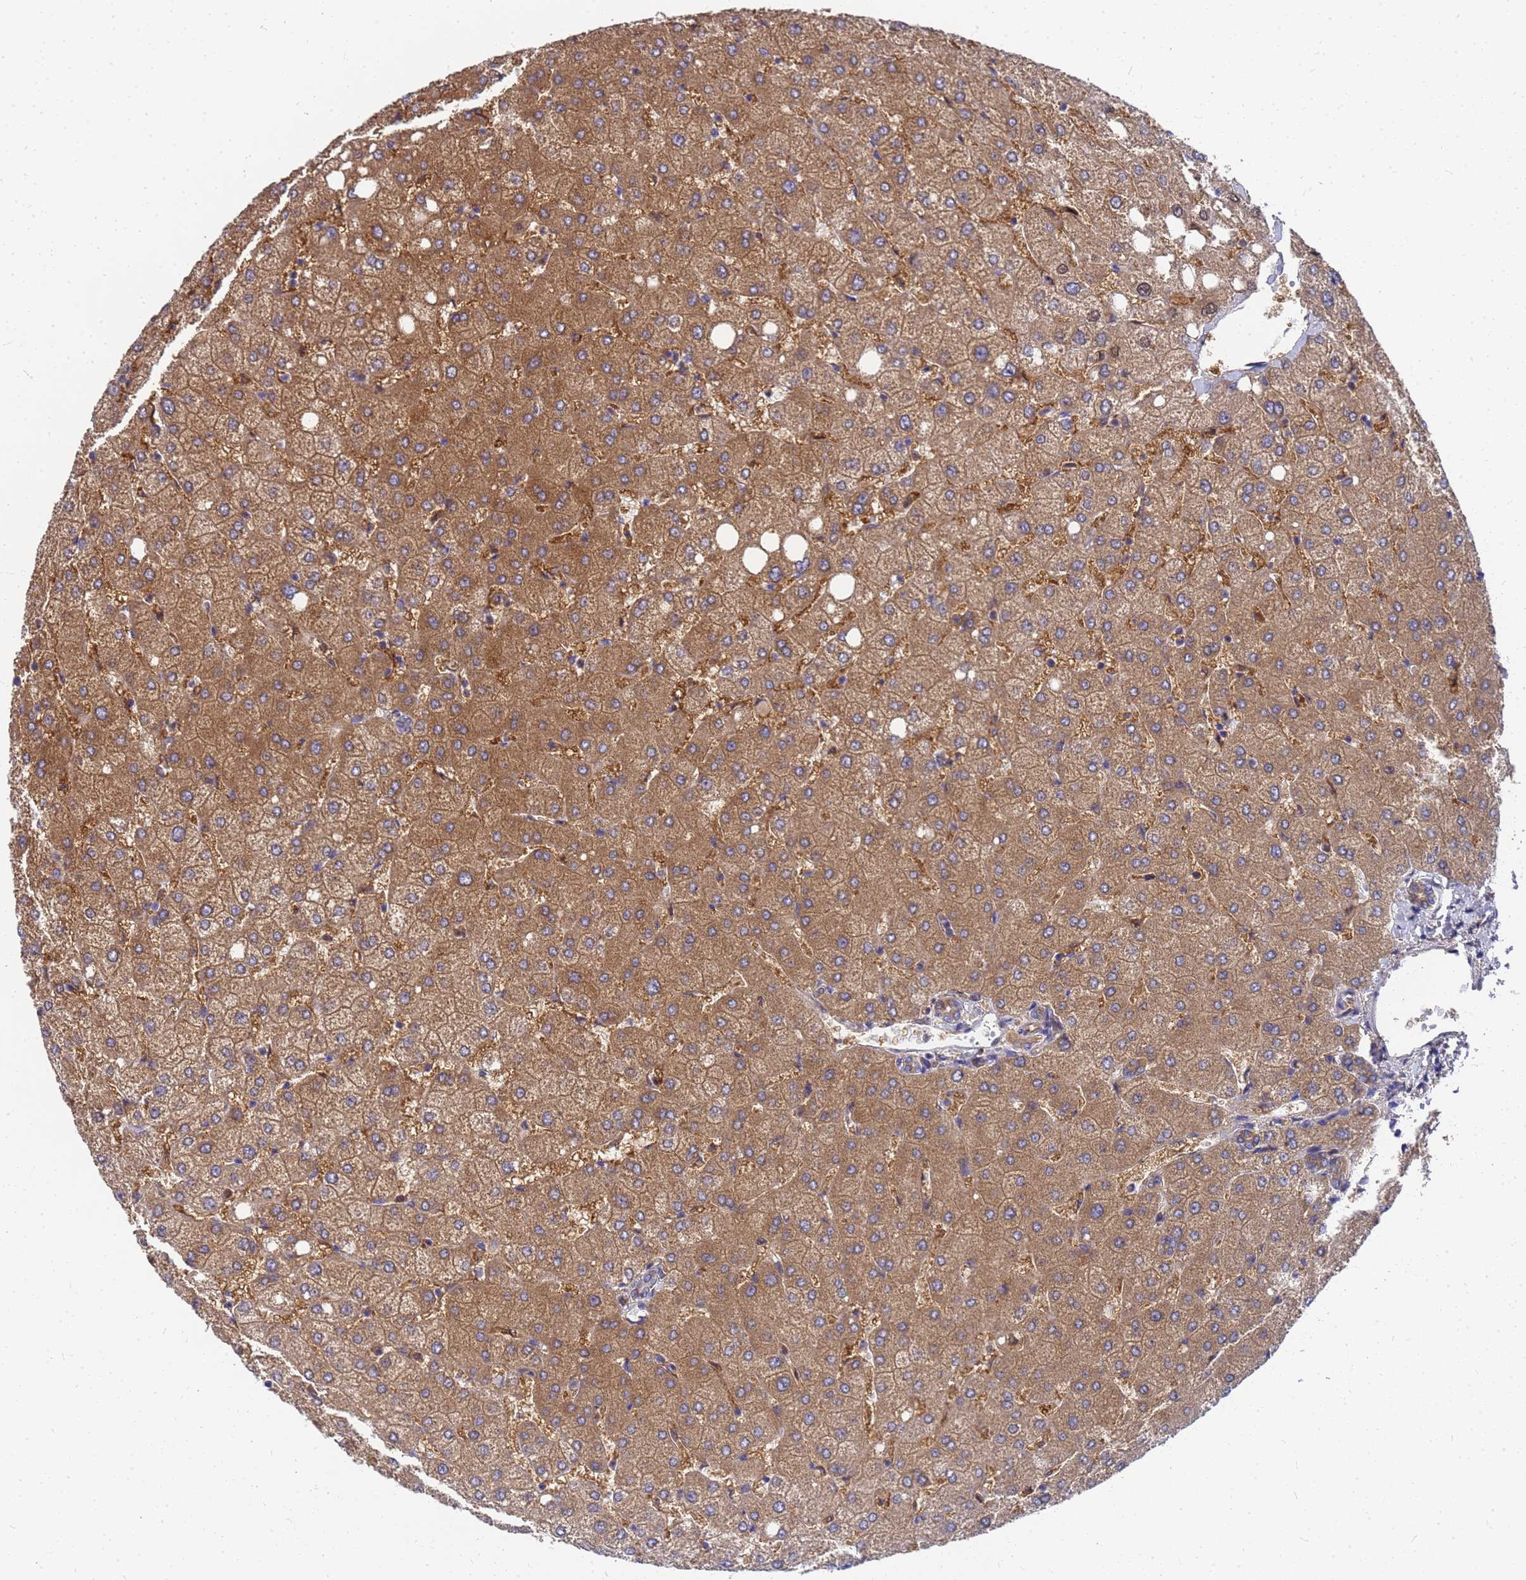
{"staining": {"intensity": "negative", "quantity": "none", "location": "none"}, "tissue": "liver", "cell_type": "Cholangiocytes", "image_type": "normal", "snomed": [{"axis": "morphology", "description": "Normal tissue, NOS"}, {"axis": "topography", "description": "Liver"}], "caption": "DAB (3,3'-diaminobenzidine) immunohistochemical staining of benign human liver exhibits no significant positivity in cholangiocytes. Nuclei are stained in blue.", "gene": "SLC35E2B", "patient": {"sex": "female", "age": 54}}